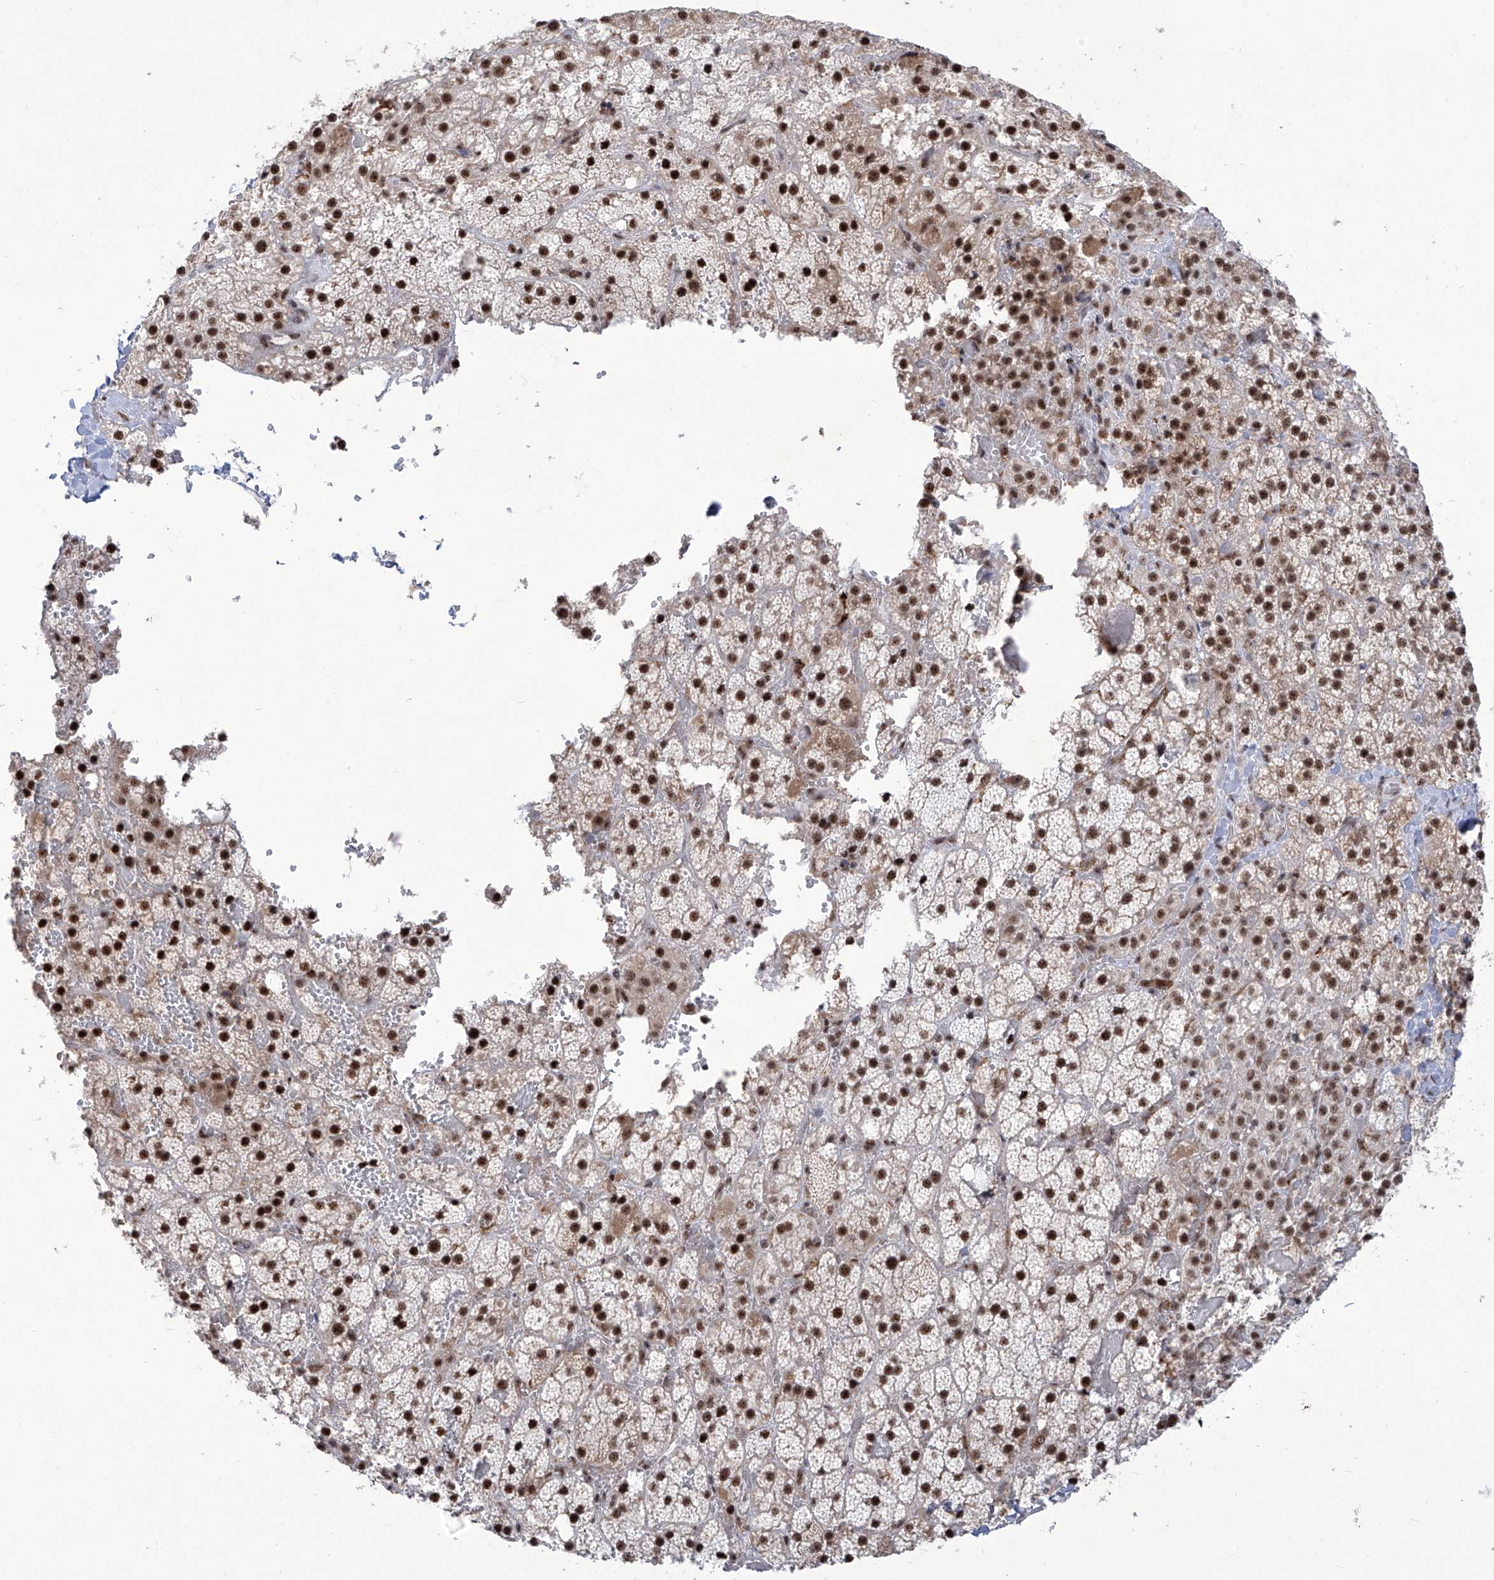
{"staining": {"intensity": "strong", "quantity": ">75%", "location": "nuclear"}, "tissue": "adrenal gland", "cell_type": "Glandular cells", "image_type": "normal", "snomed": [{"axis": "morphology", "description": "Normal tissue, NOS"}, {"axis": "topography", "description": "Adrenal gland"}], "caption": "A brown stain highlights strong nuclear positivity of a protein in glandular cells of normal human adrenal gland.", "gene": "FBXL4", "patient": {"sex": "female", "age": 59}}